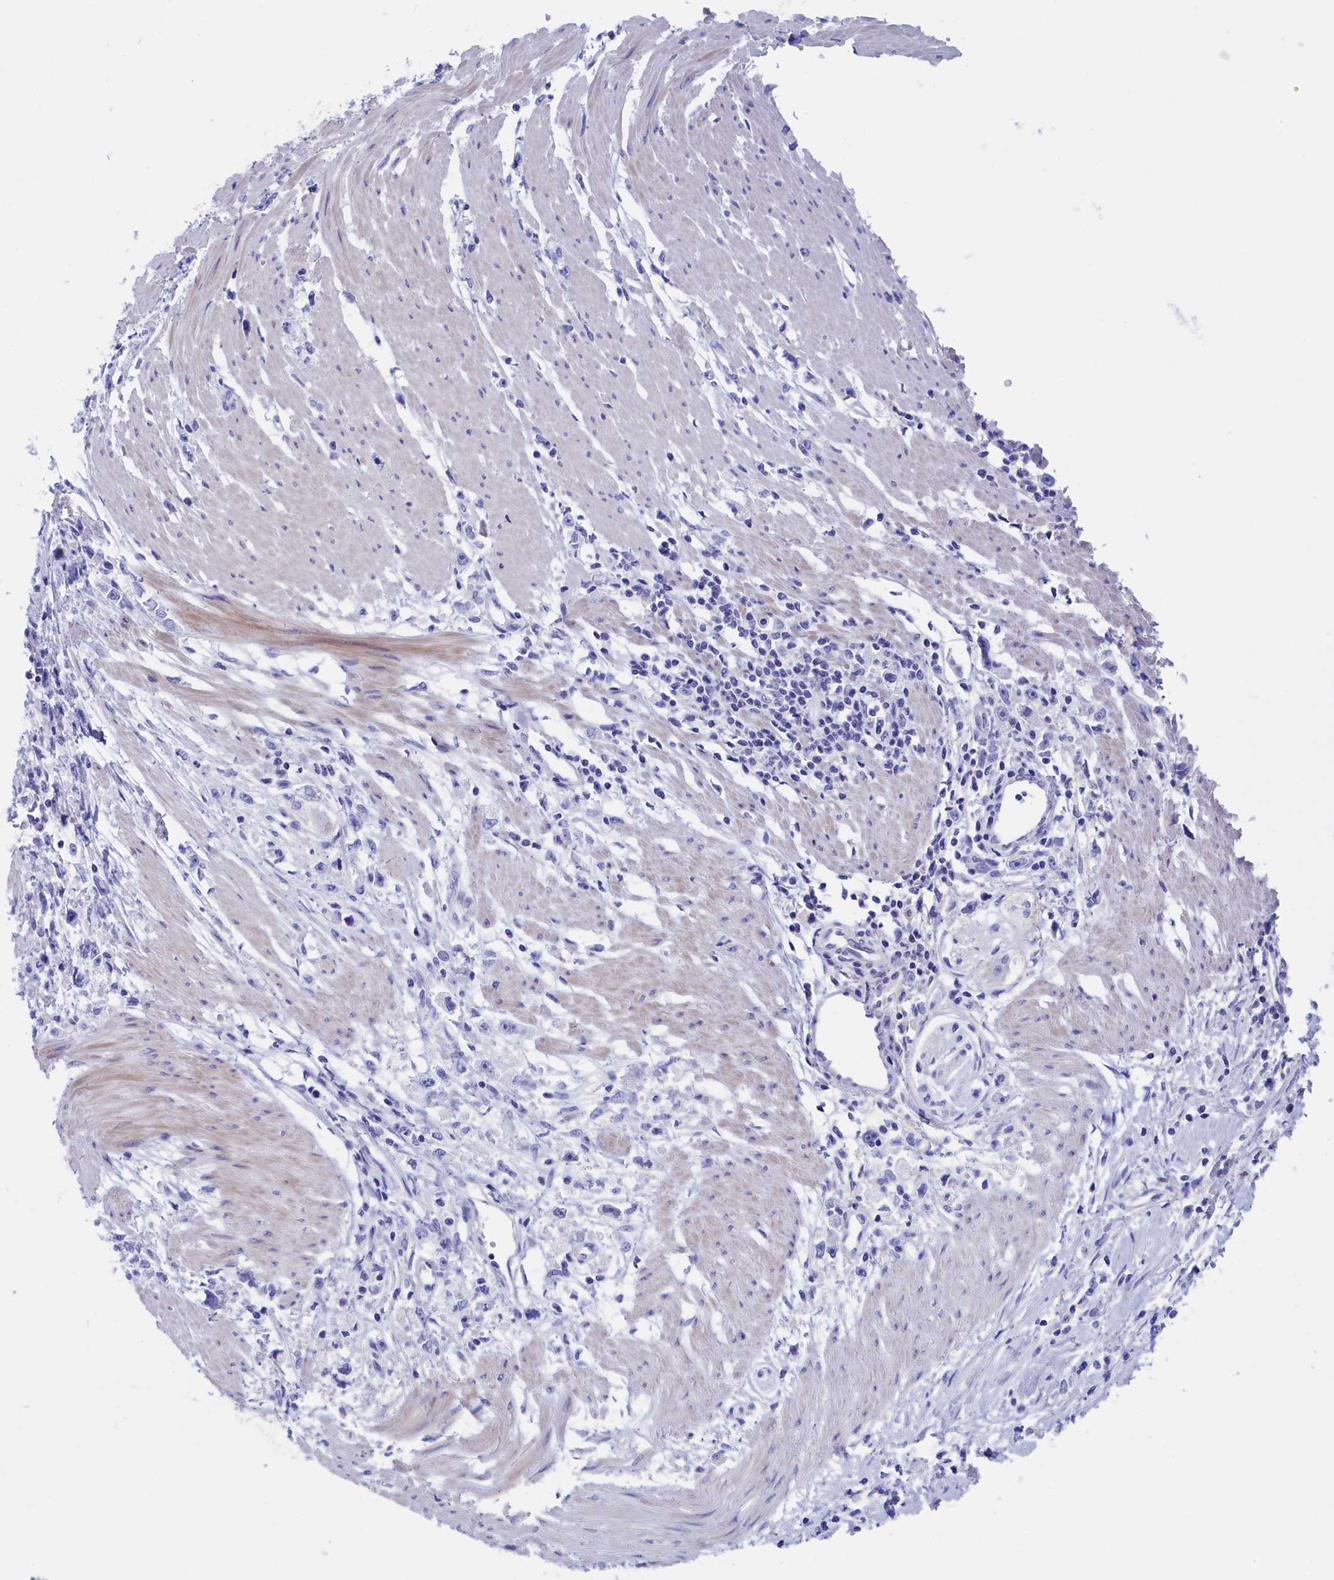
{"staining": {"intensity": "negative", "quantity": "none", "location": "none"}, "tissue": "stomach cancer", "cell_type": "Tumor cells", "image_type": "cancer", "snomed": [{"axis": "morphology", "description": "Adenocarcinoma, NOS"}, {"axis": "topography", "description": "Stomach"}], "caption": "DAB (3,3'-diaminobenzidine) immunohistochemical staining of human stomach cancer (adenocarcinoma) demonstrates no significant positivity in tumor cells. The staining is performed using DAB brown chromogen with nuclei counter-stained in using hematoxylin.", "gene": "VPS35L", "patient": {"sex": "female", "age": 59}}